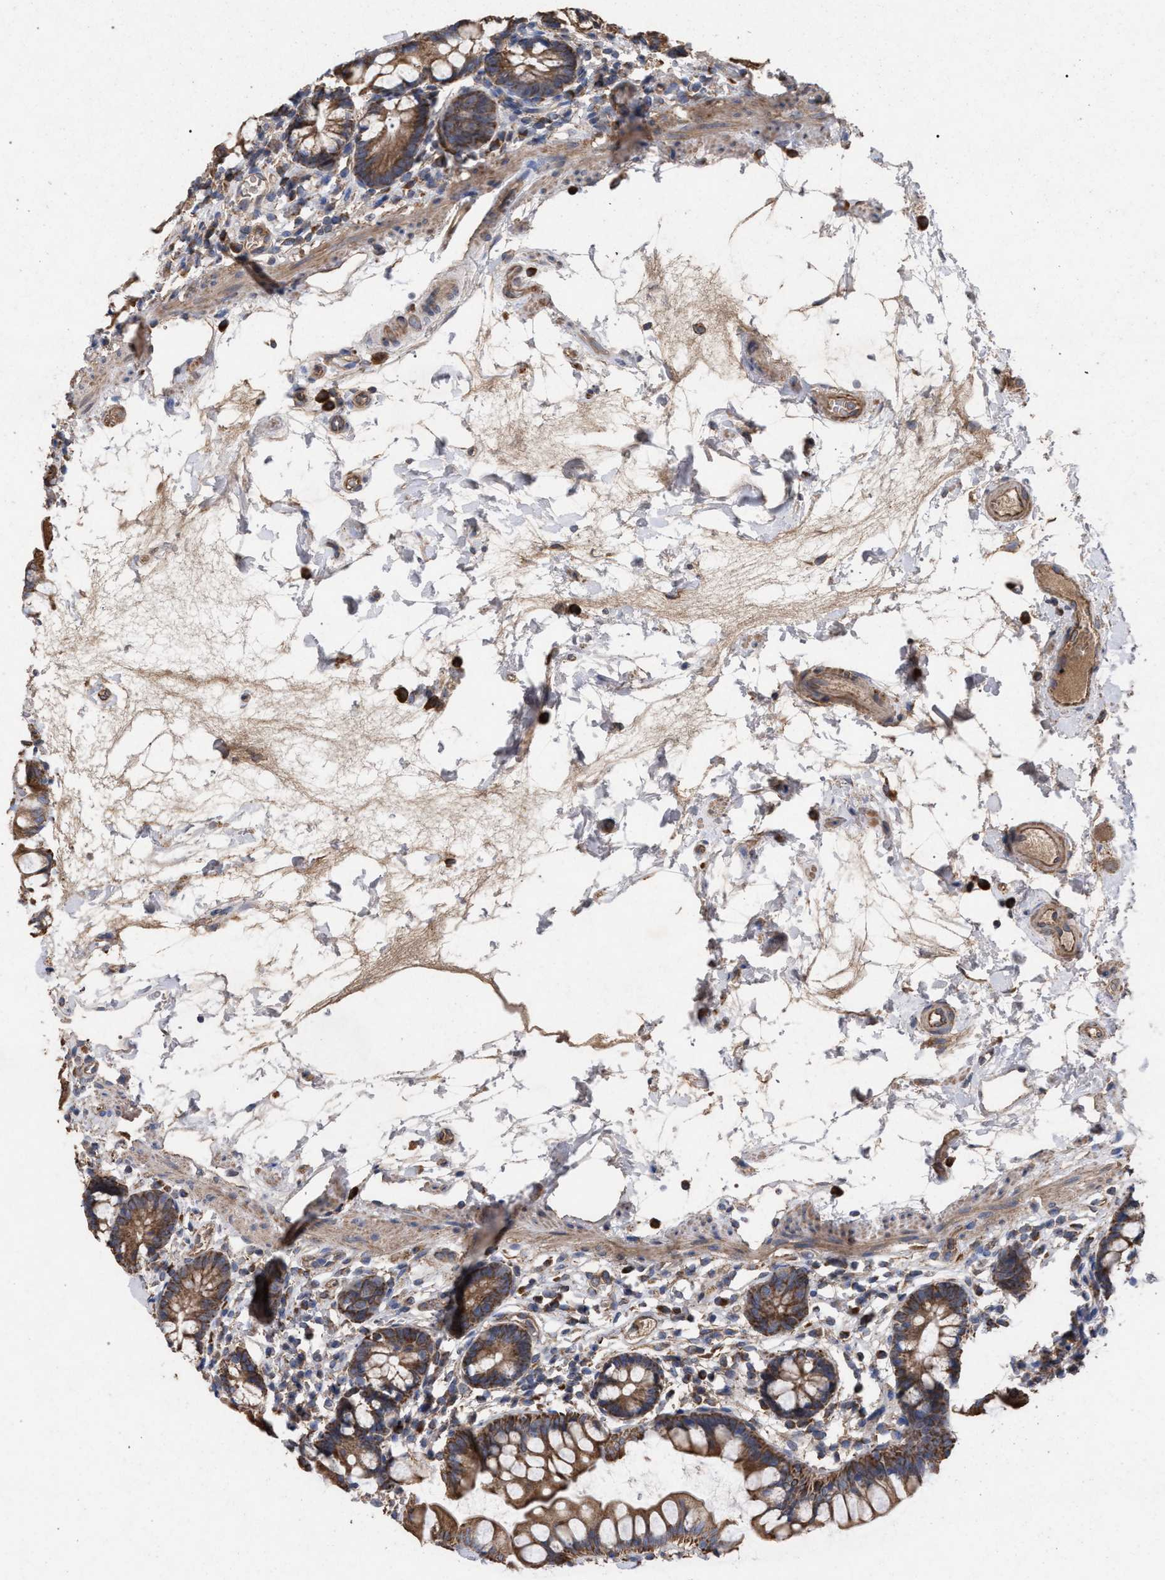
{"staining": {"intensity": "moderate", "quantity": ">75%", "location": "cytoplasmic/membranous"}, "tissue": "small intestine", "cell_type": "Glandular cells", "image_type": "normal", "snomed": [{"axis": "morphology", "description": "Normal tissue, NOS"}, {"axis": "topography", "description": "Small intestine"}], "caption": "Immunohistochemistry (IHC) image of normal small intestine stained for a protein (brown), which exhibits medium levels of moderate cytoplasmic/membranous staining in approximately >75% of glandular cells.", "gene": "BCL2L12", "patient": {"sex": "female", "age": 84}}